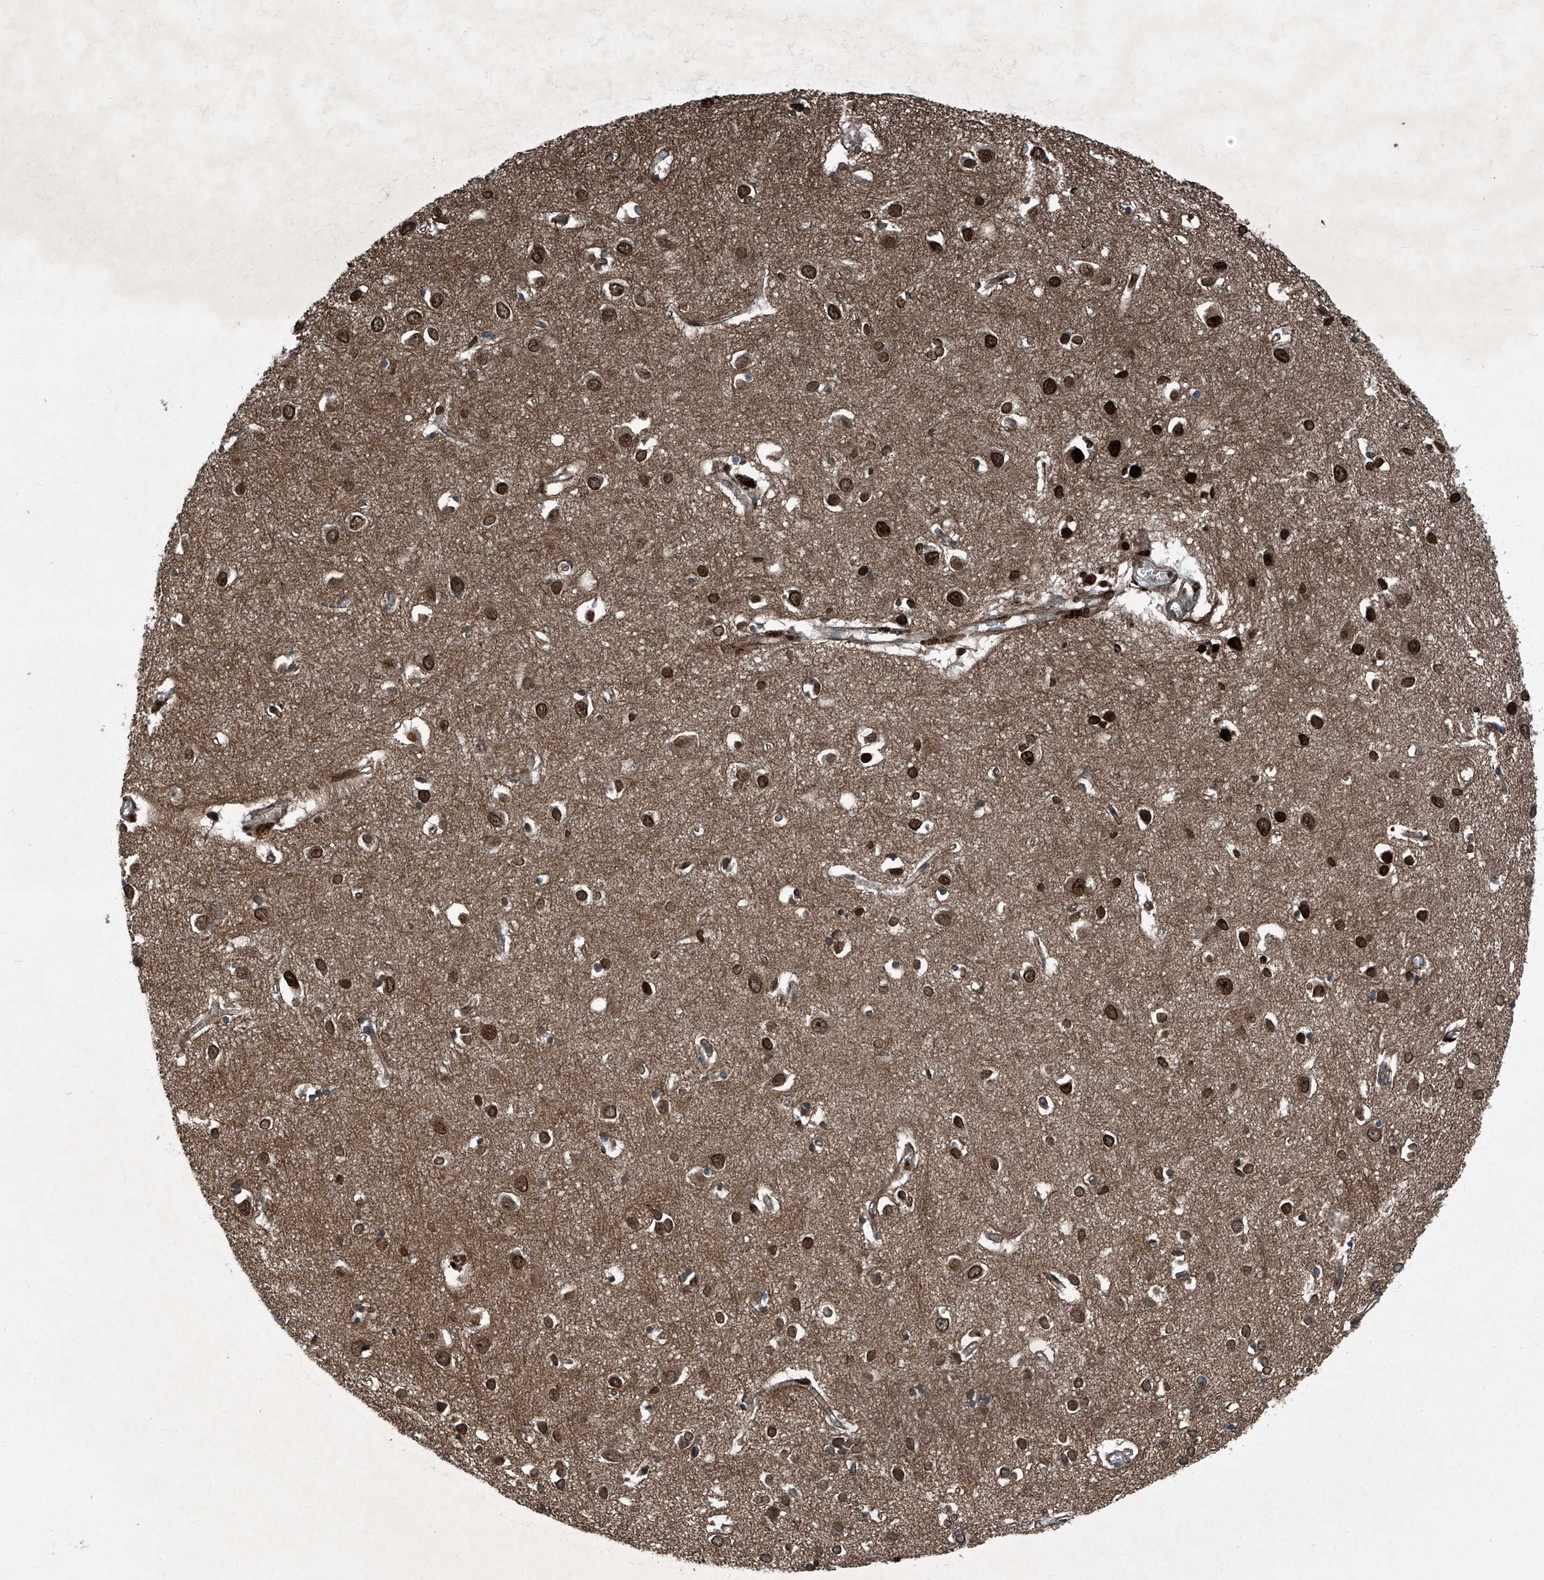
{"staining": {"intensity": "moderate", "quantity": ">75%", "location": "cytoplasmic/membranous,nuclear"}, "tissue": "cerebral cortex", "cell_type": "Endothelial cells", "image_type": "normal", "snomed": [{"axis": "morphology", "description": "Normal tissue, NOS"}, {"axis": "topography", "description": "Cerebral cortex"}], "caption": "Immunohistochemical staining of unremarkable human cerebral cortex exhibits moderate cytoplasmic/membranous,nuclear protein staining in about >75% of endothelial cells. (brown staining indicates protein expression, while blue staining denotes nuclei).", "gene": "SENP2", "patient": {"sex": "female", "age": 64}}